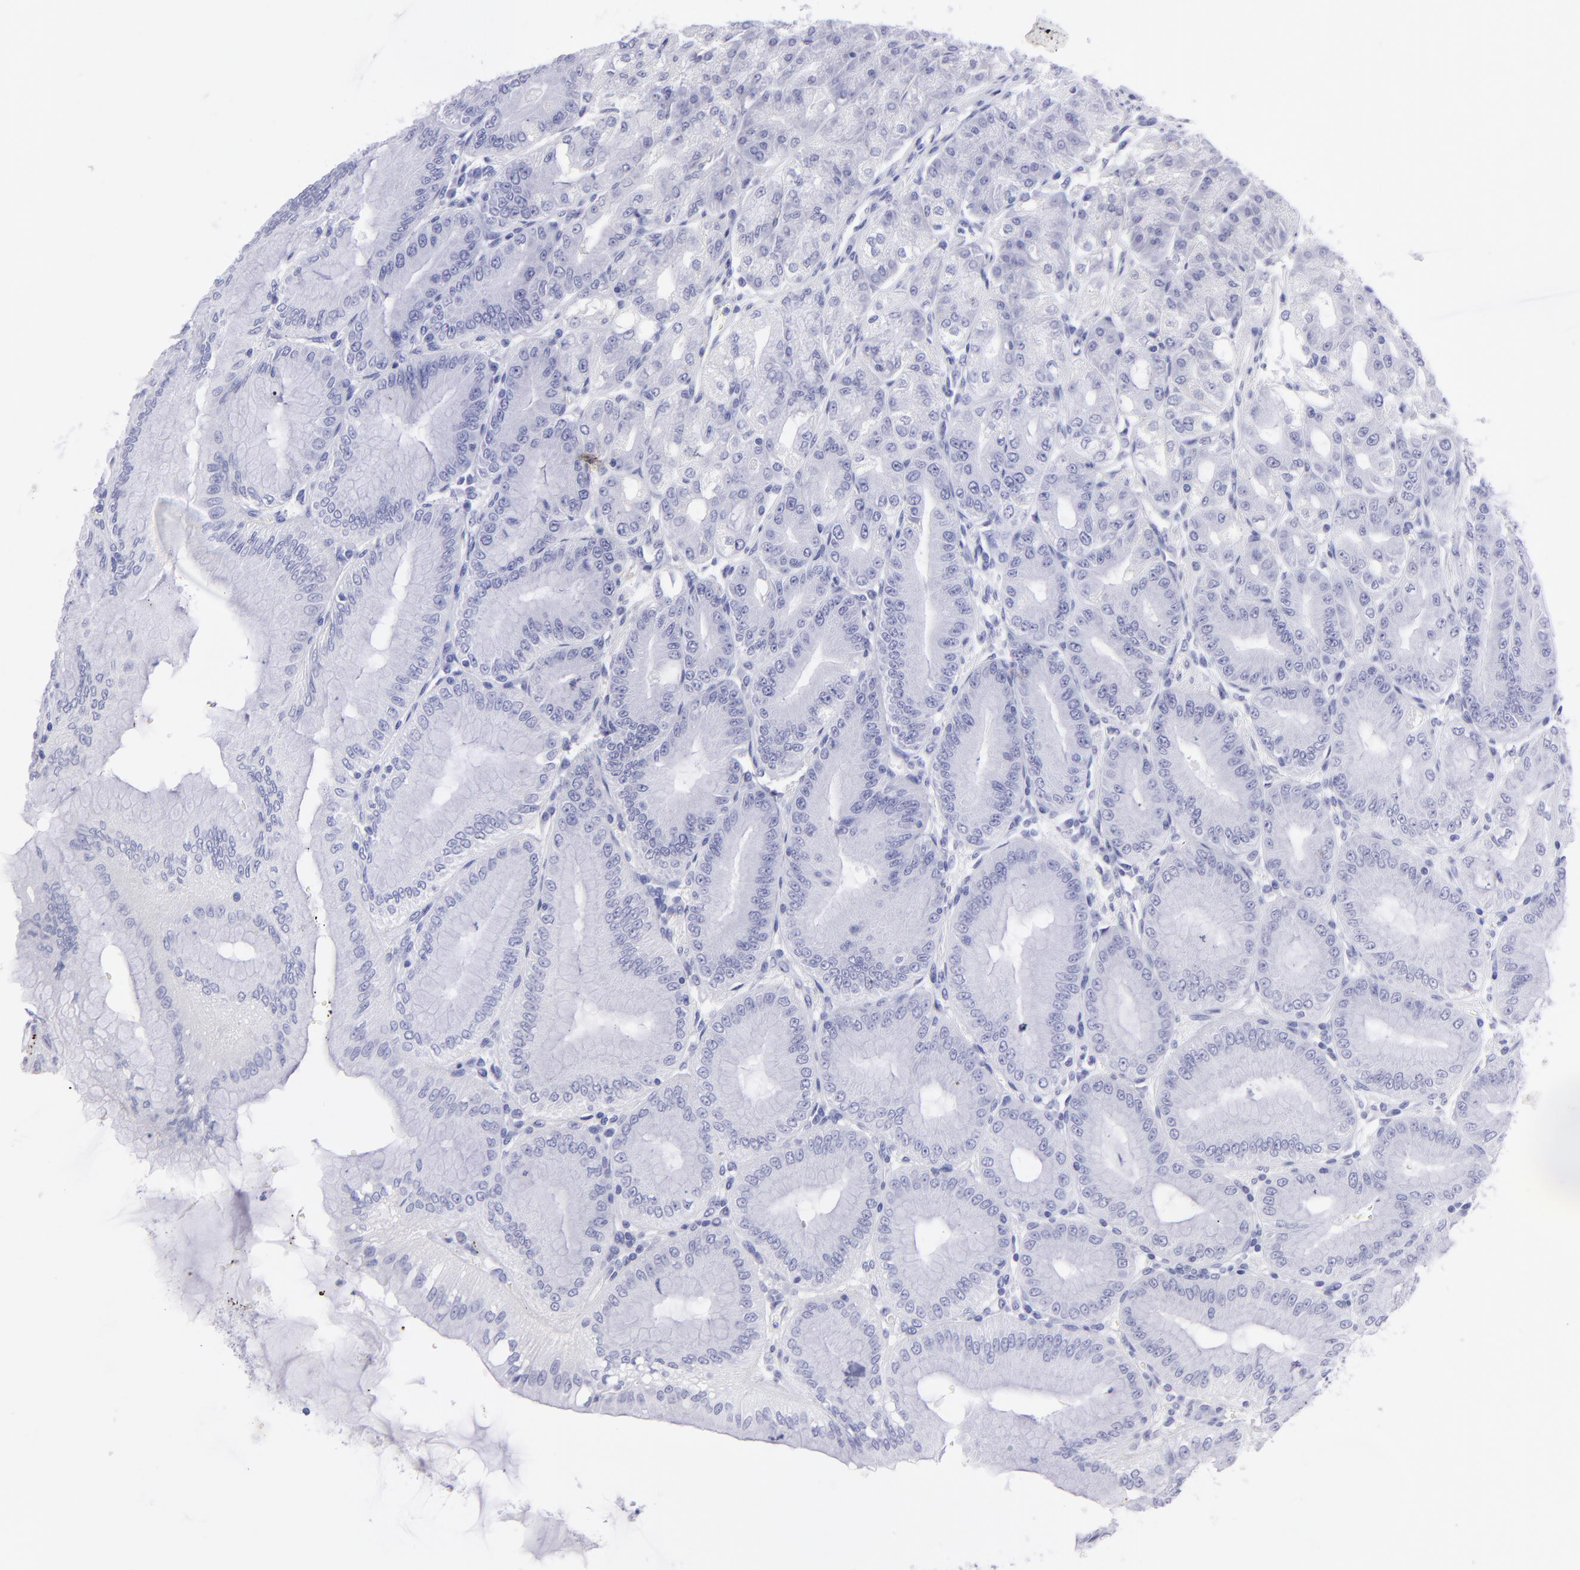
{"staining": {"intensity": "negative", "quantity": "none", "location": "none"}, "tissue": "stomach", "cell_type": "Glandular cells", "image_type": "normal", "snomed": [{"axis": "morphology", "description": "Normal tissue, NOS"}, {"axis": "topography", "description": "Stomach, lower"}], "caption": "The image displays no significant staining in glandular cells of stomach.", "gene": "CNP", "patient": {"sex": "male", "age": 71}}